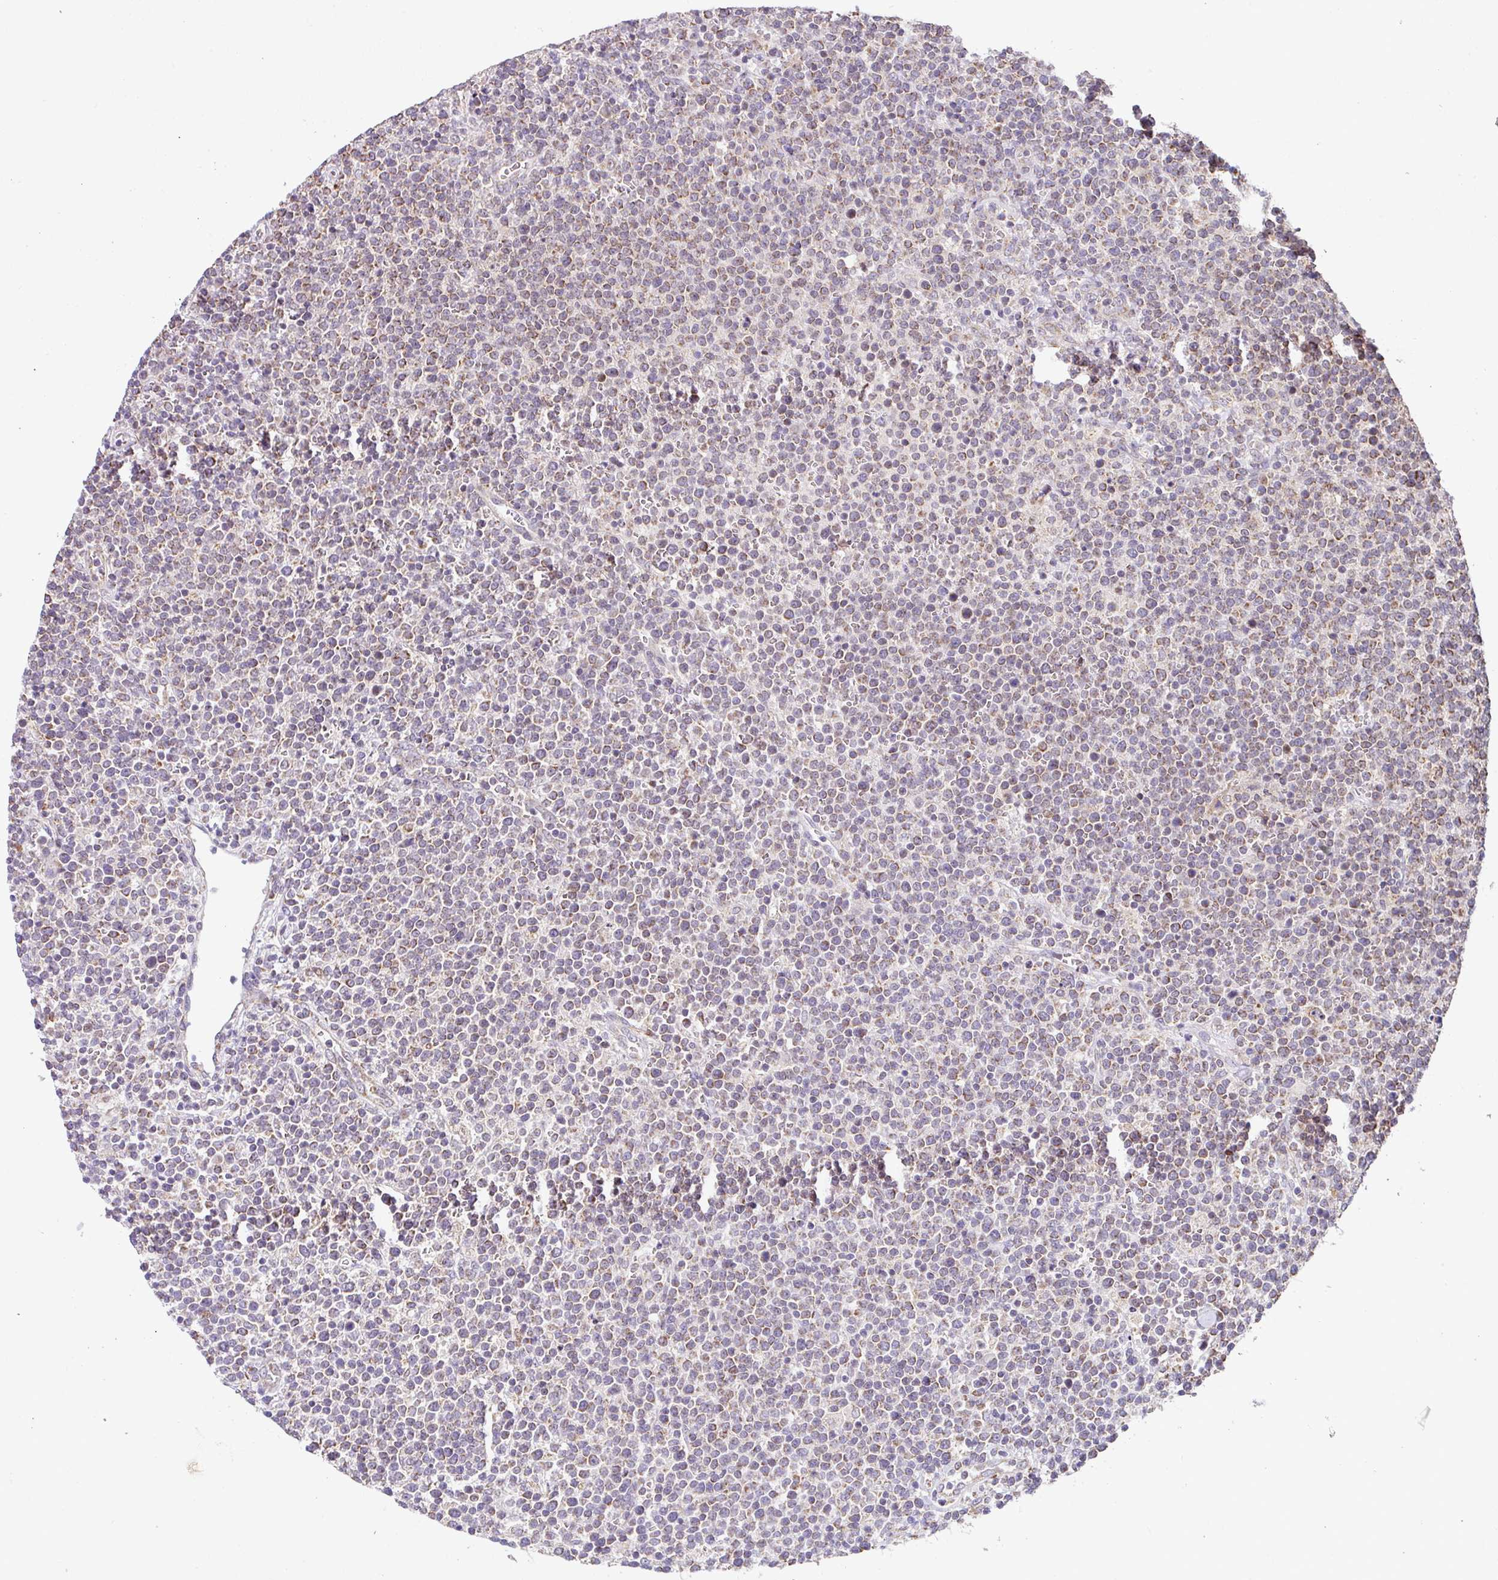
{"staining": {"intensity": "moderate", "quantity": "25%-75%", "location": "cytoplasmic/membranous"}, "tissue": "lymphoma", "cell_type": "Tumor cells", "image_type": "cancer", "snomed": [{"axis": "morphology", "description": "Malignant lymphoma, non-Hodgkin's type, High grade"}, {"axis": "topography", "description": "Lymph node"}], "caption": "Immunohistochemistry (IHC) image of neoplastic tissue: human lymphoma stained using immunohistochemistry reveals medium levels of moderate protein expression localized specifically in the cytoplasmic/membranous of tumor cells, appearing as a cytoplasmic/membranous brown color.", "gene": "SARS2", "patient": {"sex": "male", "age": 61}}